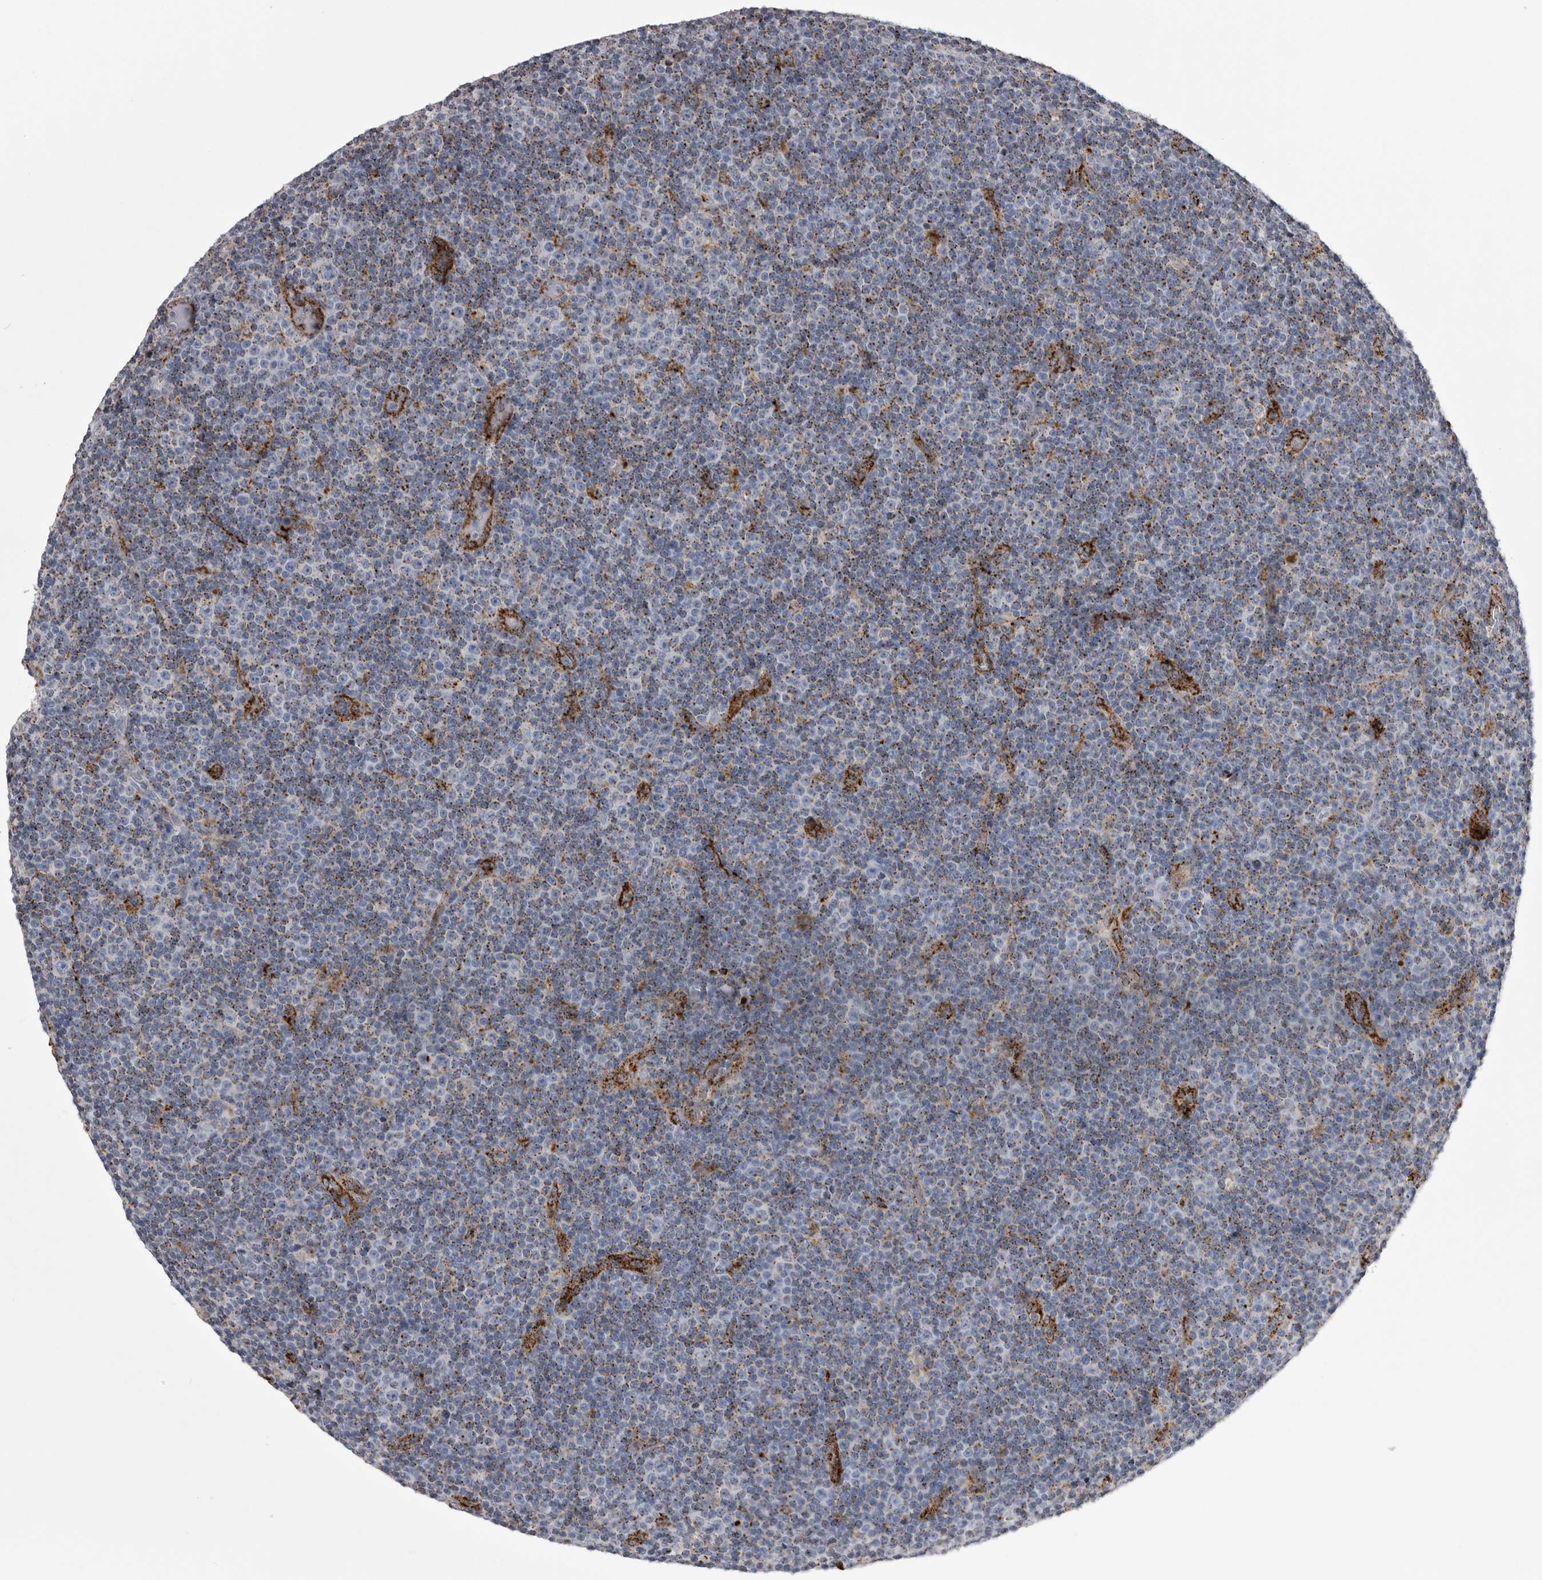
{"staining": {"intensity": "weak", "quantity": ">75%", "location": "cytoplasmic/membranous"}, "tissue": "lymphoma", "cell_type": "Tumor cells", "image_type": "cancer", "snomed": [{"axis": "morphology", "description": "Malignant lymphoma, non-Hodgkin's type, Low grade"}, {"axis": "topography", "description": "Lymph node"}], "caption": "Immunohistochemical staining of lymphoma displays low levels of weak cytoplasmic/membranous protein expression in about >75% of tumor cells.", "gene": "PSPN", "patient": {"sex": "female", "age": 67}}